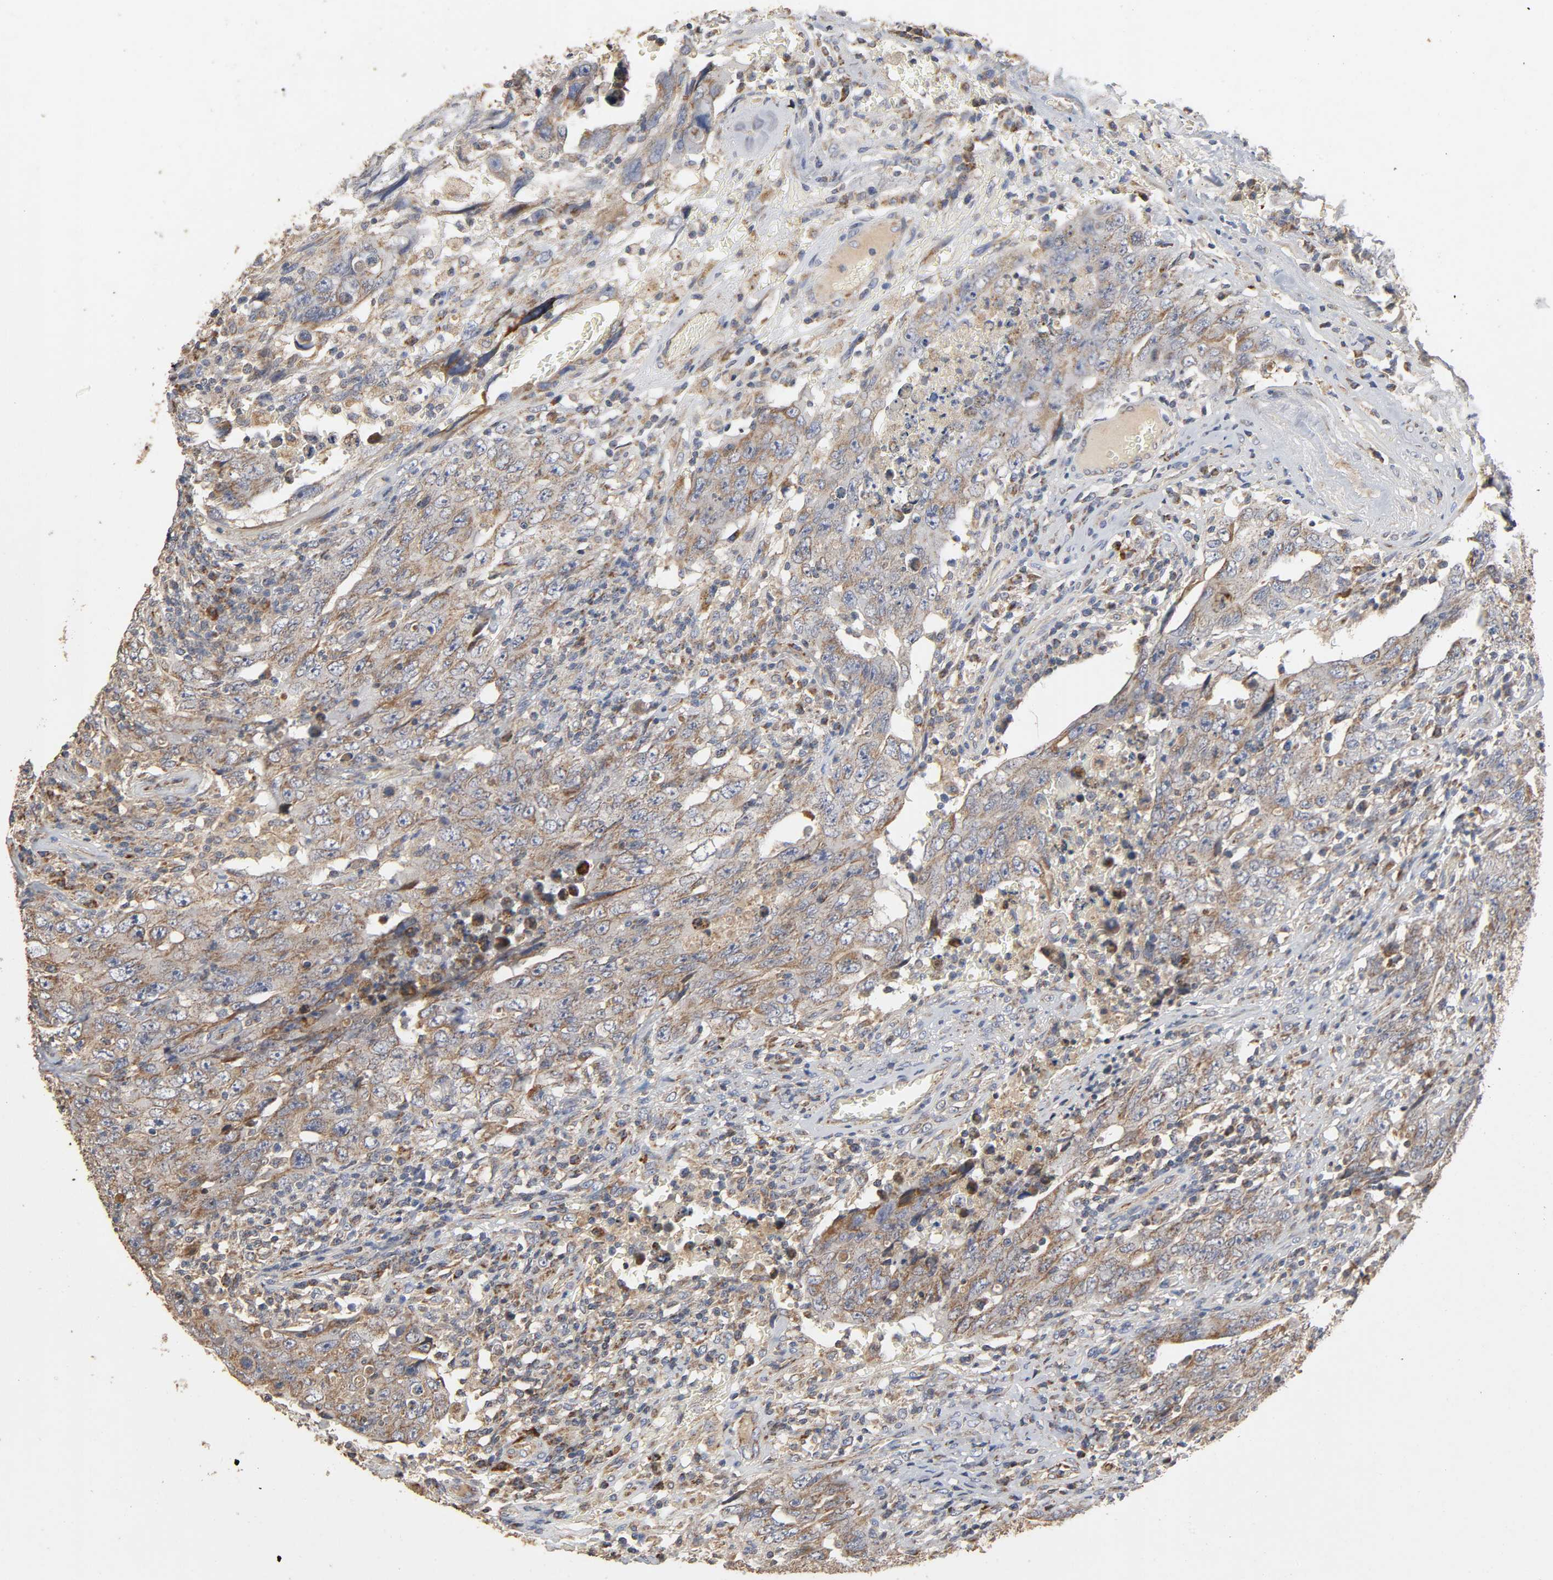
{"staining": {"intensity": "weak", "quantity": ">75%", "location": "cytoplasmic/membranous"}, "tissue": "testis cancer", "cell_type": "Tumor cells", "image_type": "cancer", "snomed": [{"axis": "morphology", "description": "Carcinoma, Embryonal, NOS"}, {"axis": "topography", "description": "Testis"}], "caption": "Tumor cells exhibit weak cytoplasmic/membranous expression in approximately >75% of cells in embryonal carcinoma (testis).", "gene": "NDUFS3", "patient": {"sex": "male", "age": 26}}